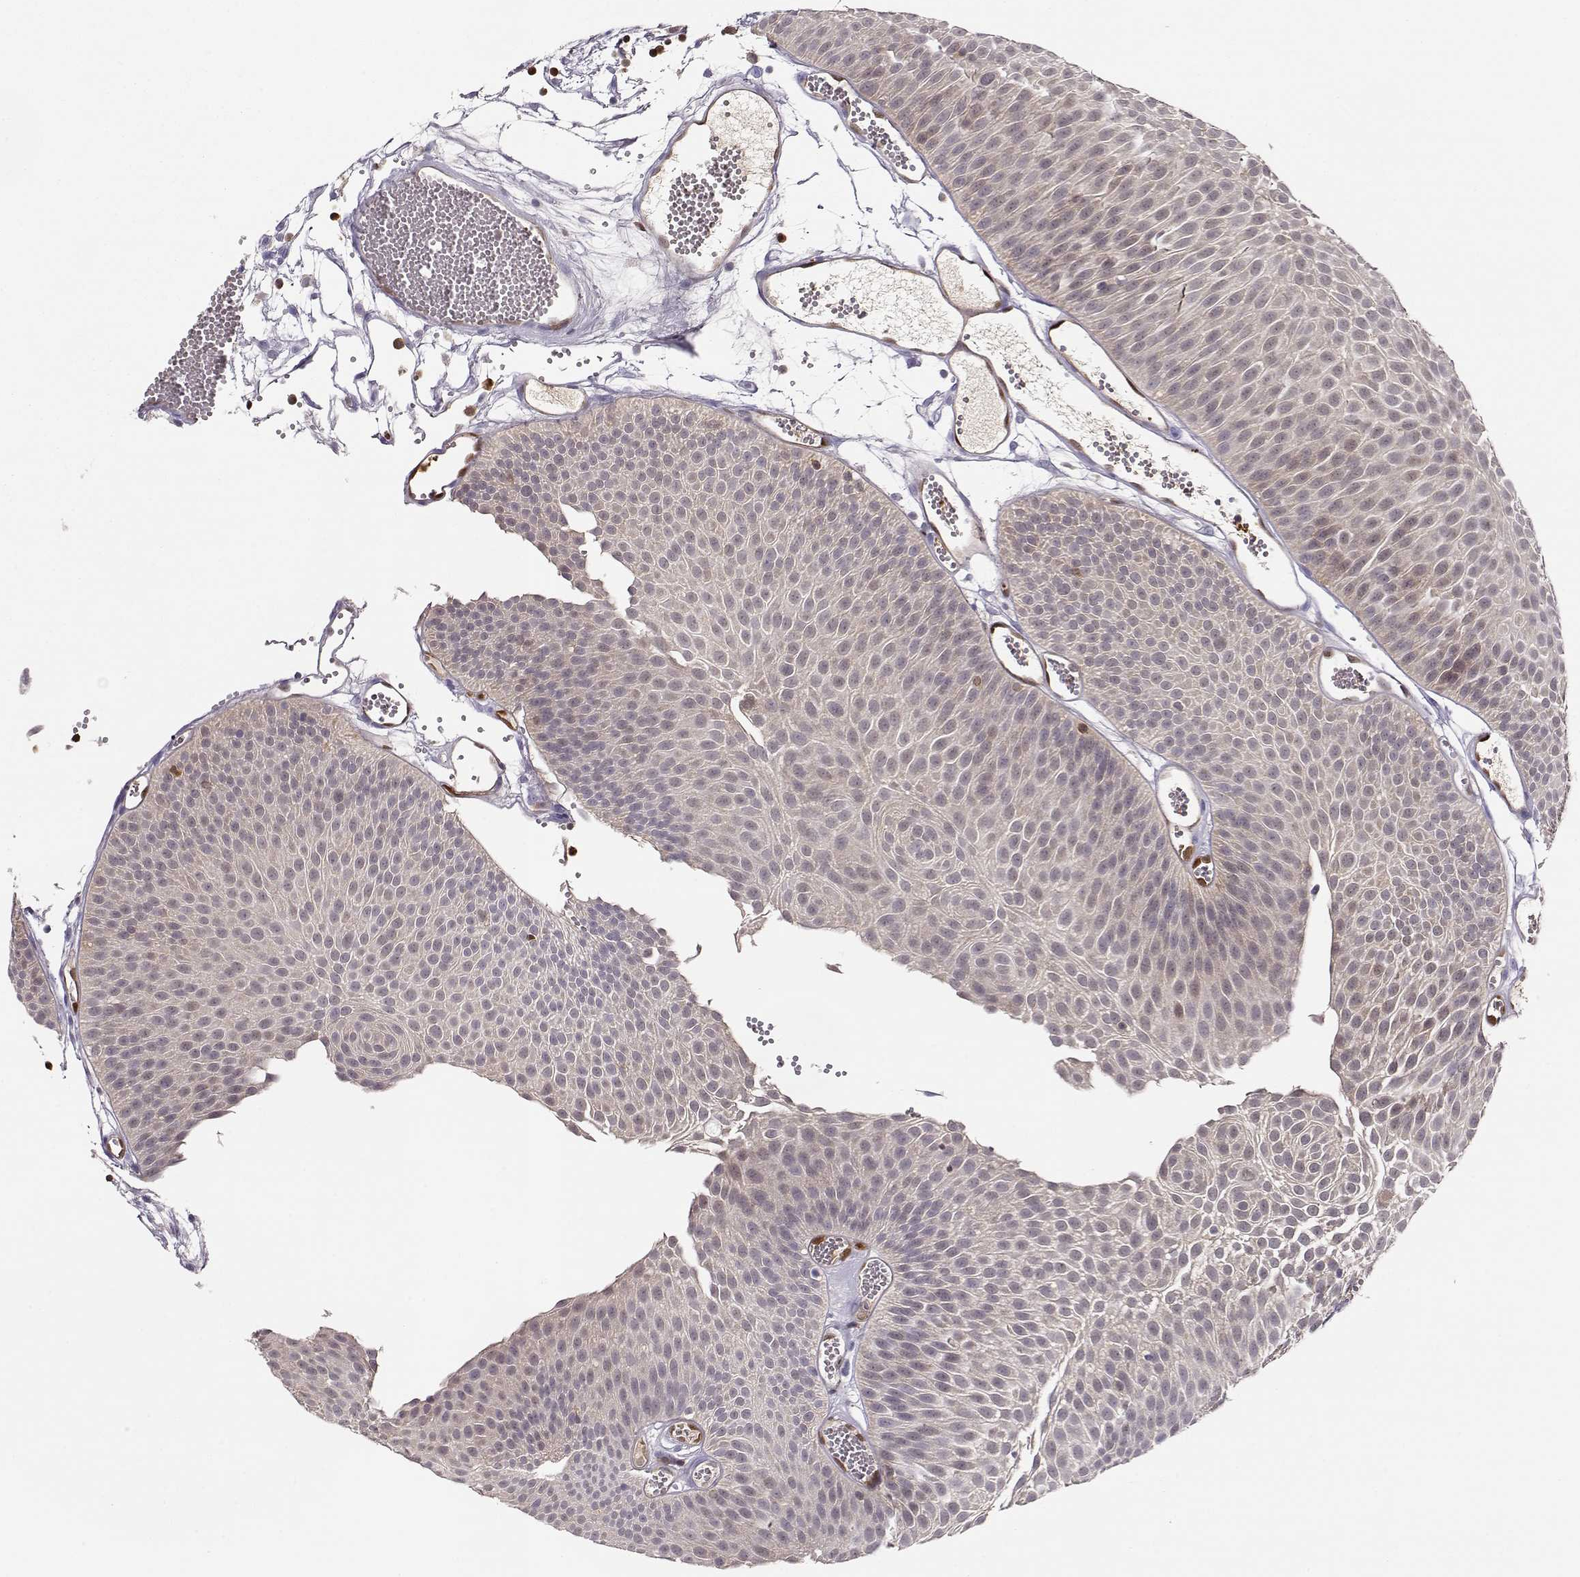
{"staining": {"intensity": "negative", "quantity": "none", "location": "none"}, "tissue": "urothelial cancer", "cell_type": "Tumor cells", "image_type": "cancer", "snomed": [{"axis": "morphology", "description": "Urothelial carcinoma, Low grade"}, {"axis": "topography", "description": "Urinary bladder"}], "caption": "High magnification brightfield microscopy of urothelial cancer stained with DAB (brown) and counterstained with hematoxylin (blue): tumor cells show no significant expression.", "gene": "PNP", "patient": {"sex": "male", "age": 52}}